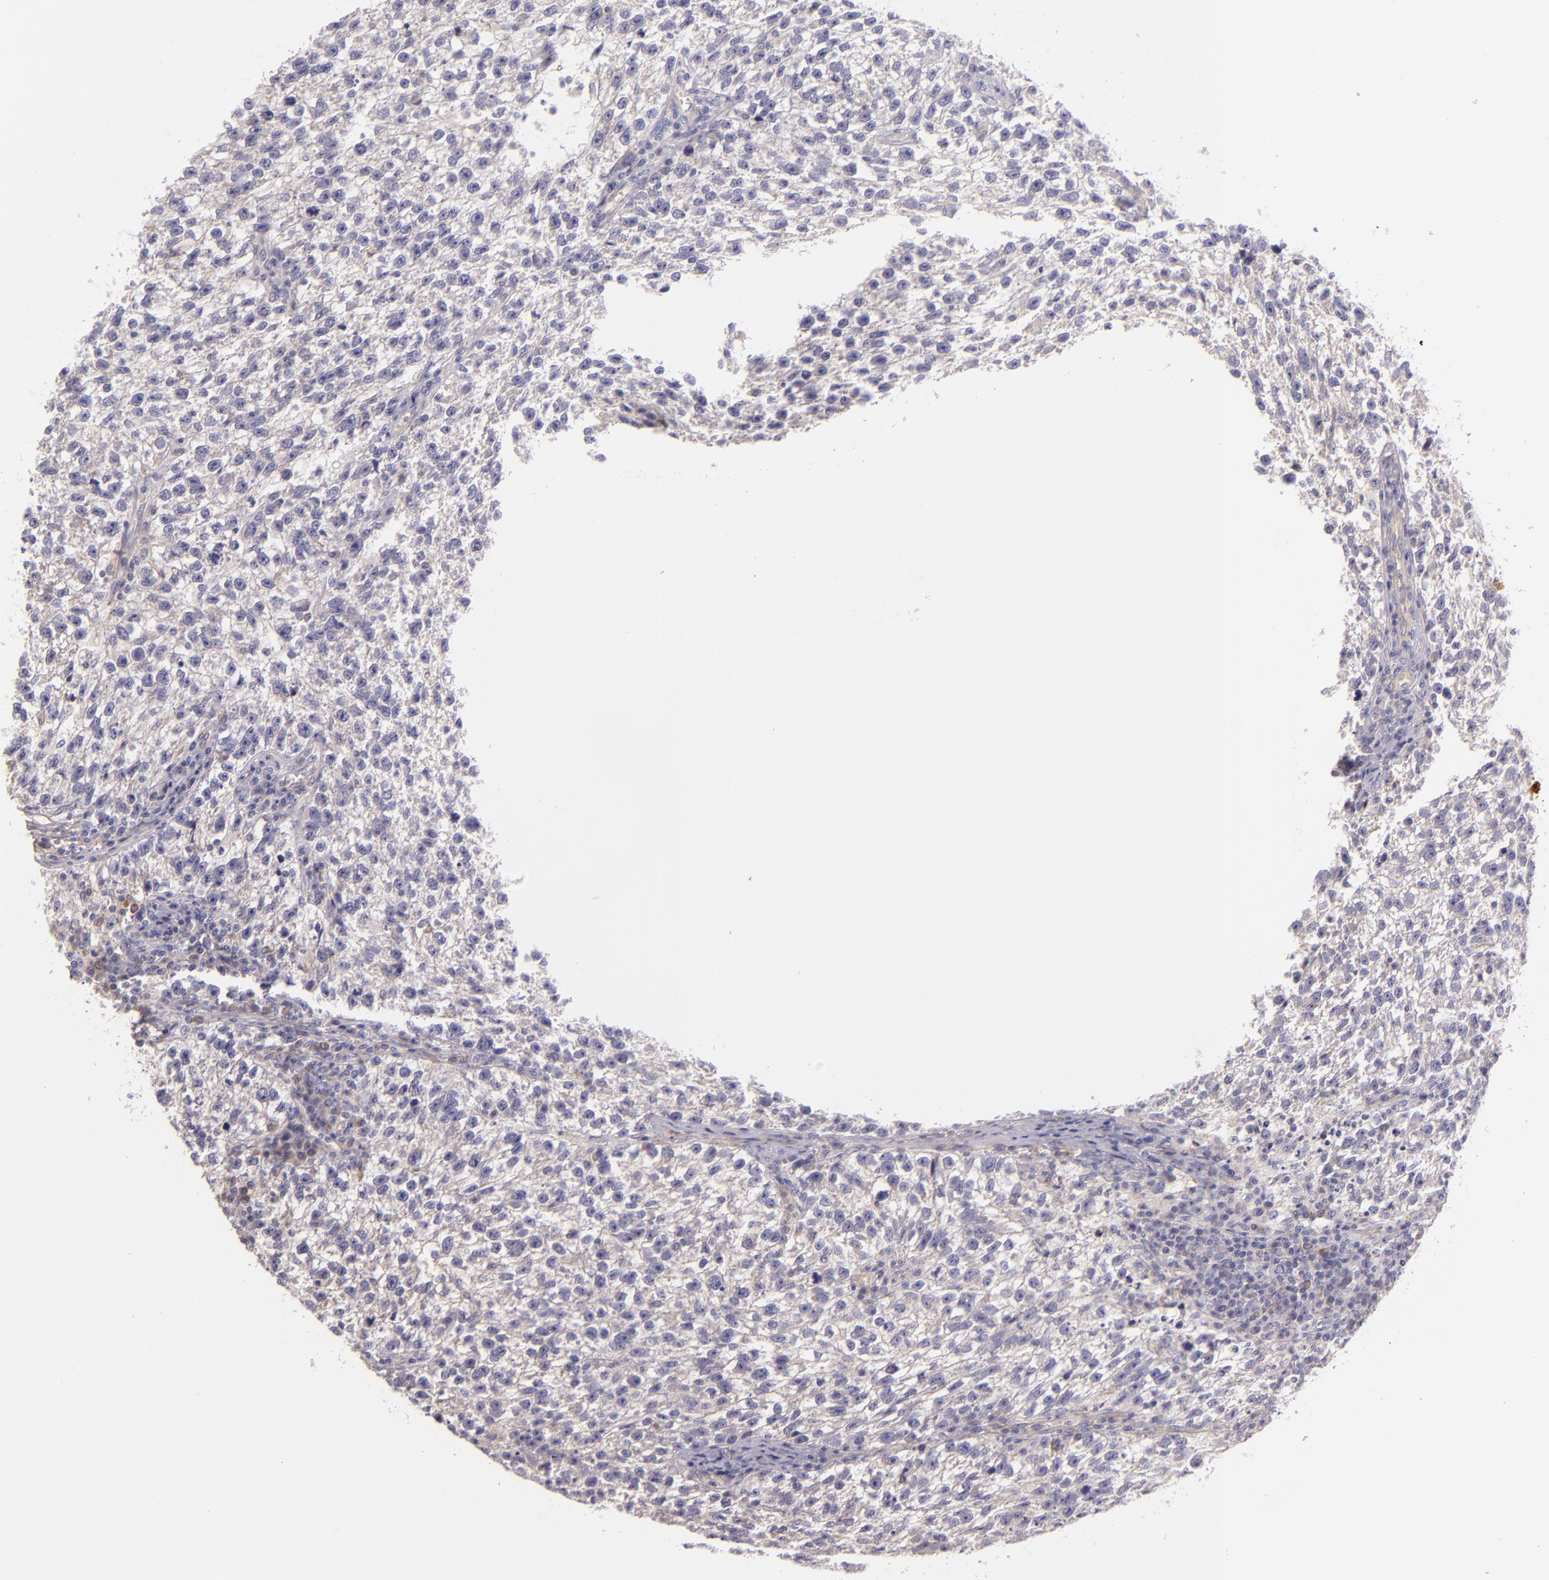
{"staining": {"intensity": "negative", "quantity": "none", "location": "none"}, "tissue": "testis cancer", "cell_type": "Tumor cells", "image_type": "cancer", "snomed": [{"axis": "morphology", "description": "Seminoma, NOS"}, {"axis": "topography", "description": "Testis"}], "caption": "IHC histopathology image of human seminoma (testis) stained for a protein (brown), which displays no expression in tumor cells. The staining was performed using DAB (3,3'-diaminobenzidine) to visualize the protein expression in brown, while the nuclei were stained in blue with hematoxylin (Magnification: 20x).", "gene": "CTSF", "patient": {"sex": "male", "age": 38}}